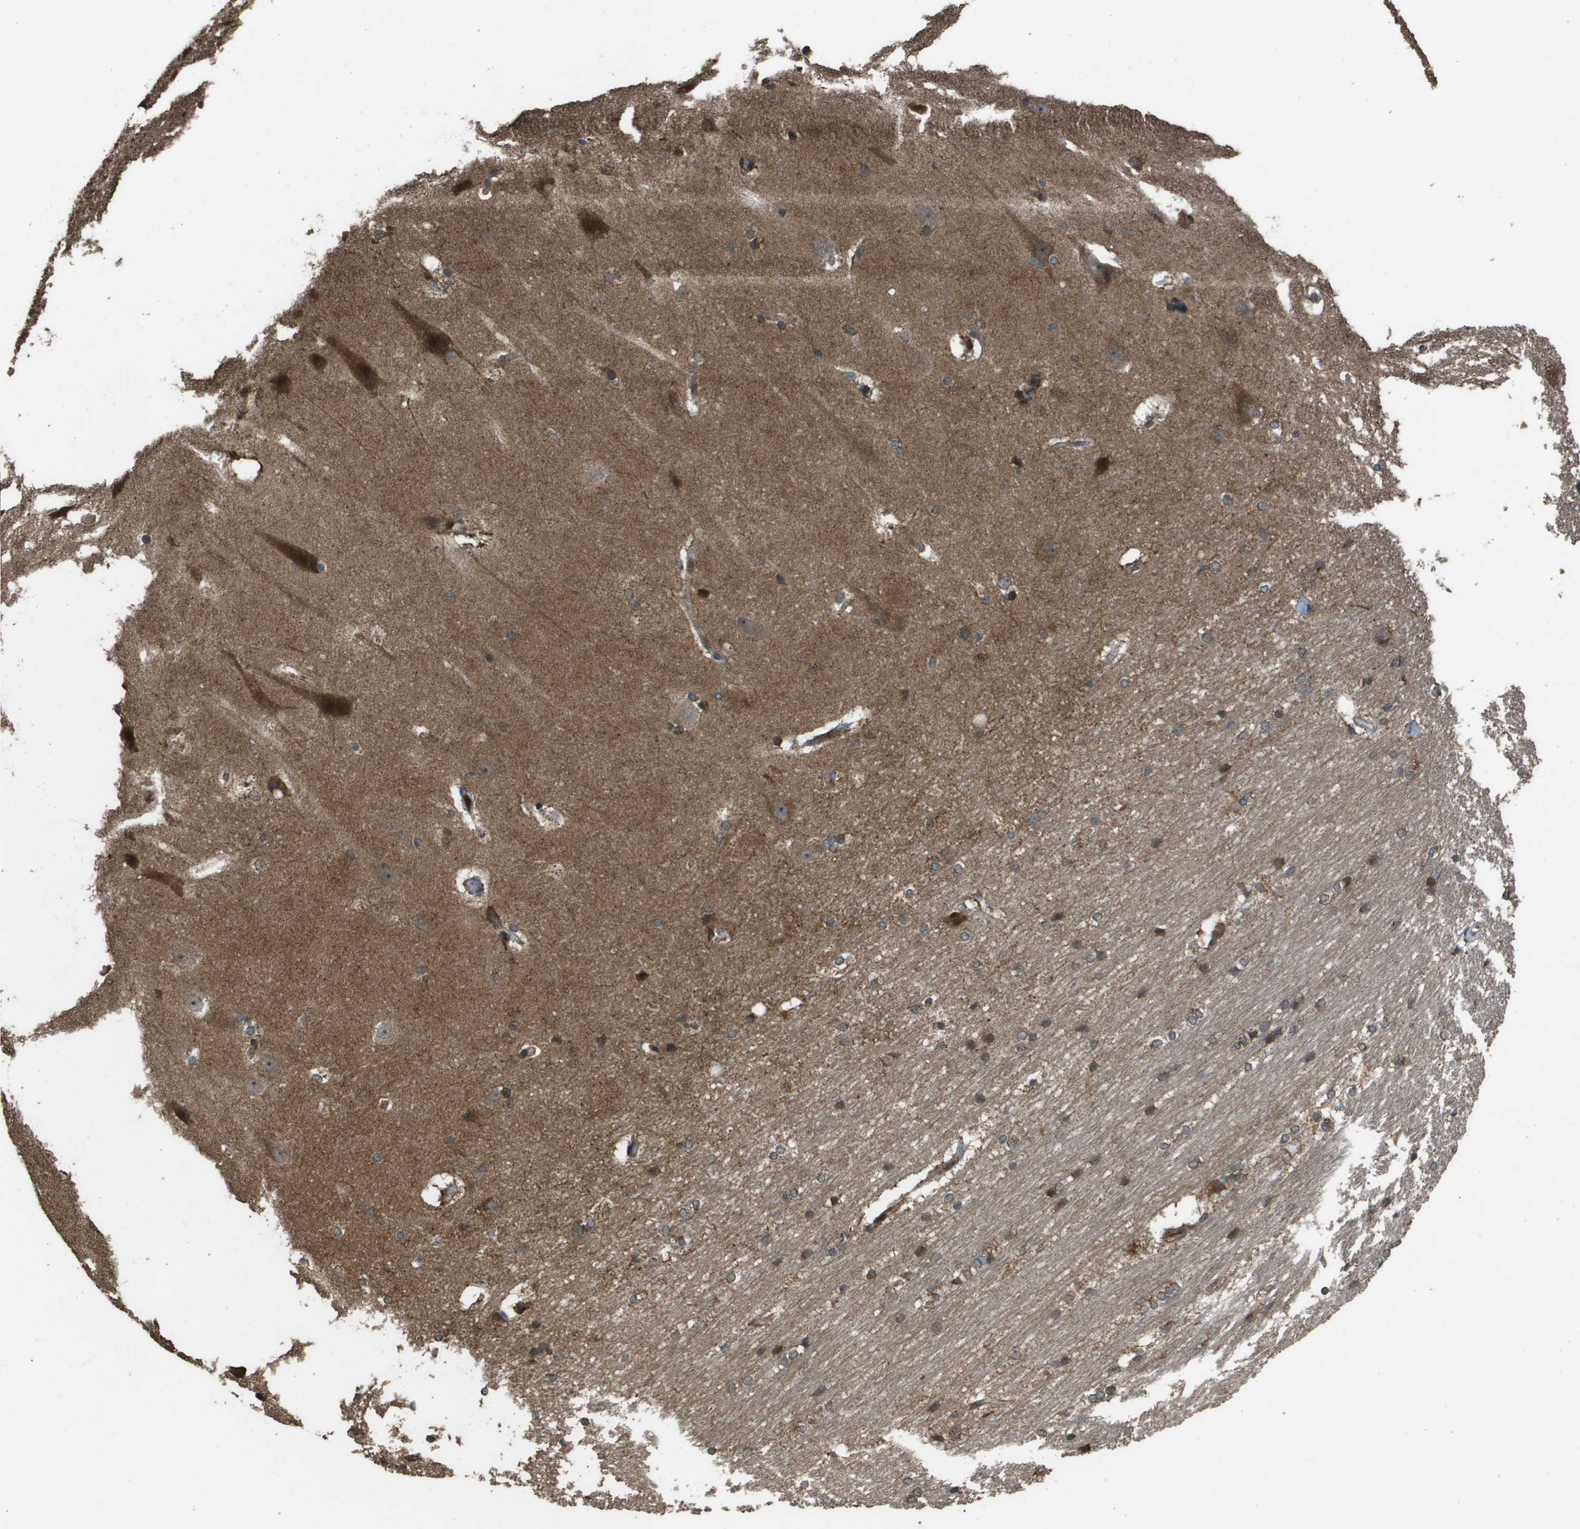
{"staining": {"intensity": "moderate", "quantity": ">75%", "location": "cytoplasmic/membranous"}, "tissue": "hippocampus", "cell_type": "Glial cells", "image_type": "normal", "snomed": [{"axis": "morphology", "description": "Normal tissue, NOS"}, {"axis": "topography", "description": "Hippocampus"}], "caption": "Protein positivity by IHC displays moderate cytoplasmic/membranous positivity in approximately >75% of glial cells in unremarkable hippocampus. (IHC, brightfield microscopy, high magnification).", "gene": "FIG4", "patient": {"sex": "female", "age": 19}}